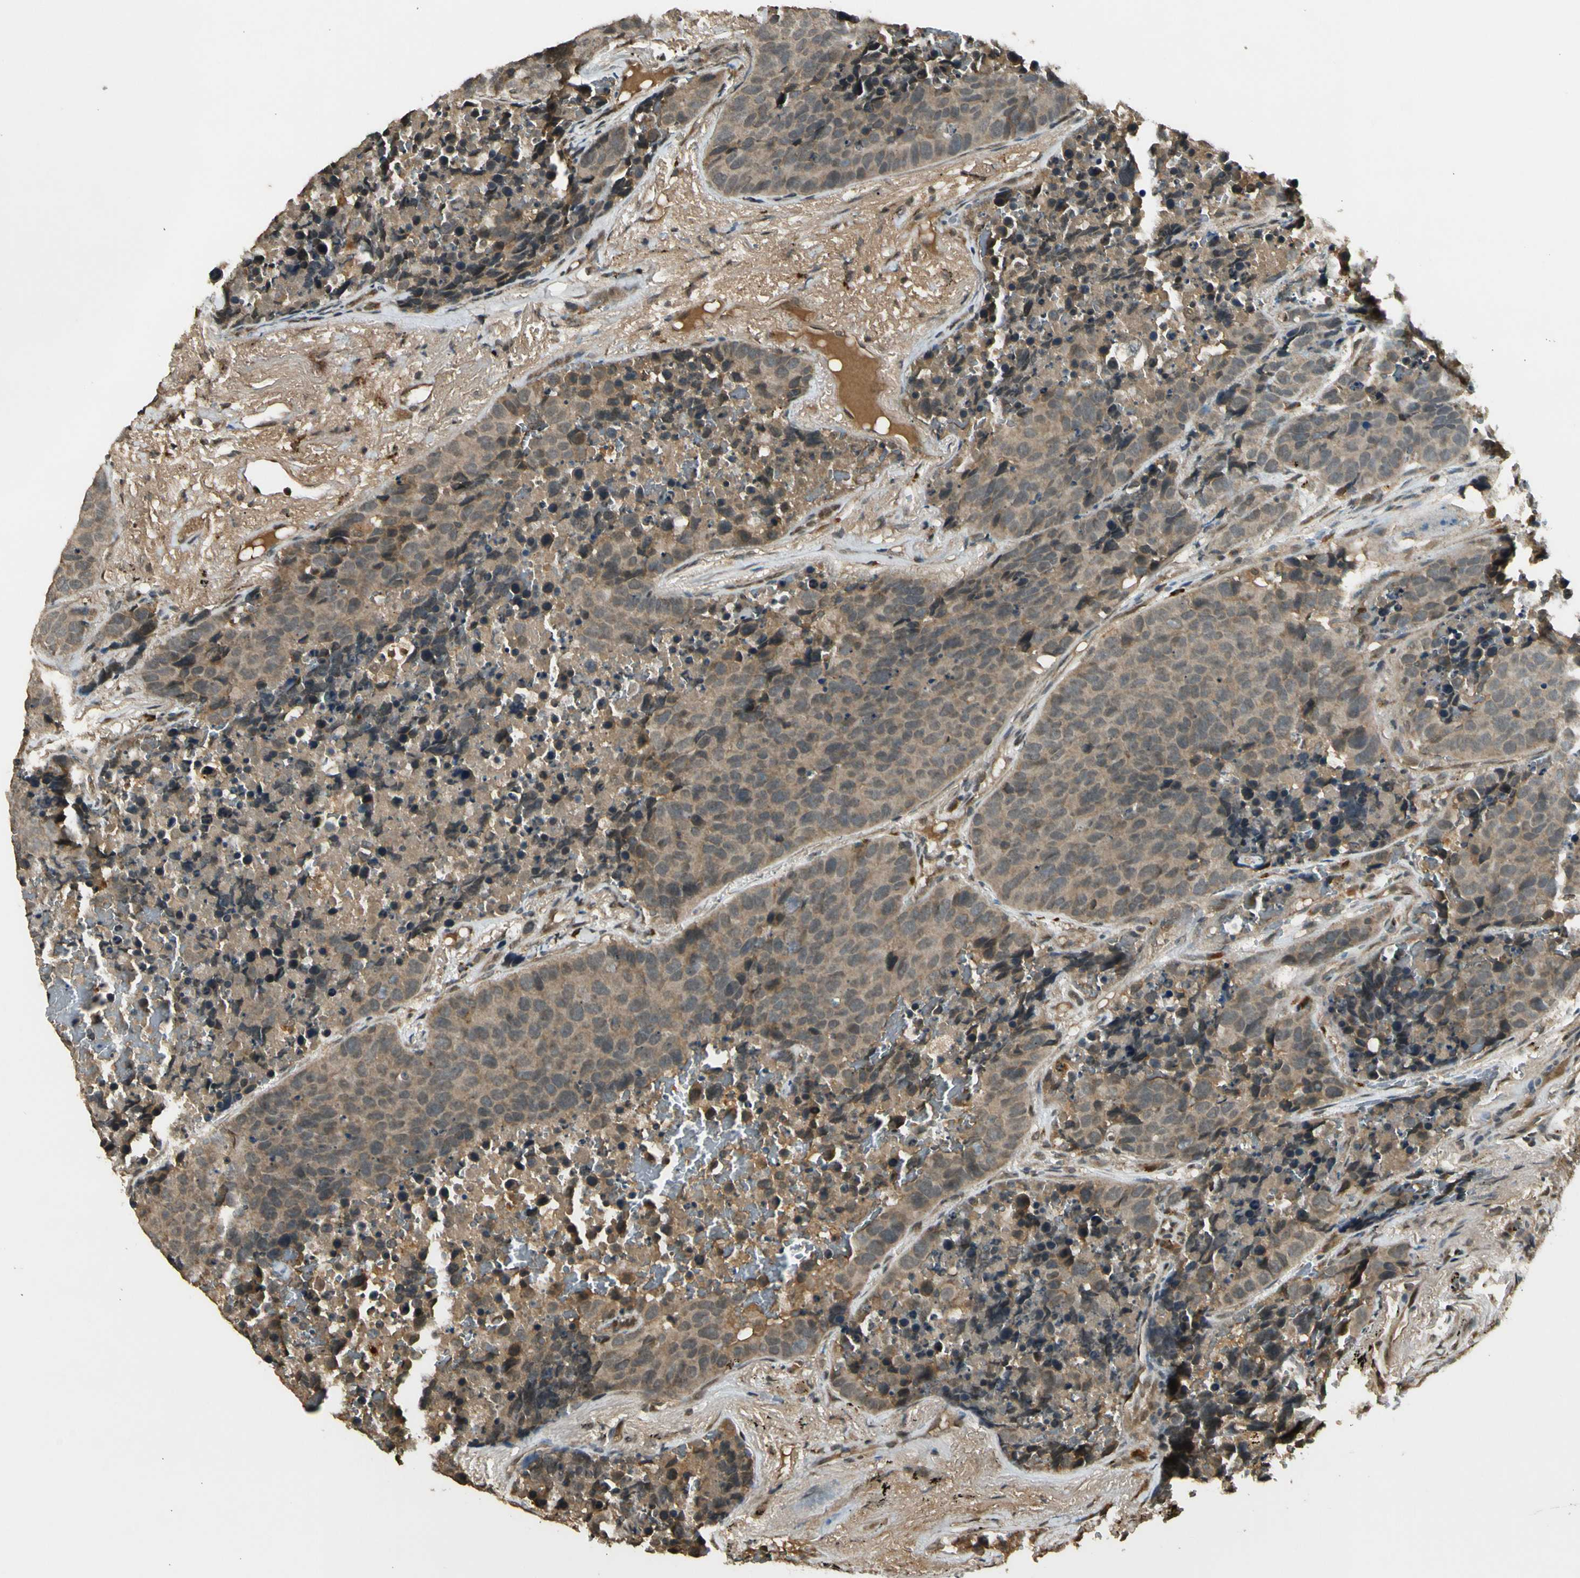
{"staining": {"intensity": "weak", "quantity": ">75%", "location": "cytoplasmic/membranous"}, "tissue": "carcinoid", "cell_type": "Tumor cells", "image_type": "cancer", "snomed": [{"axis": "morphology", "description": "Carcinoid, malignant, NOS"}, {"axis": "topography", "description": "Lung"}], "caption": "Carcinoid tissue reveals weak cytoplasmic/membranous staining in approximately >75% of tumor cells, visualized by immunohistochemistry.", "gene": "GMEB2", "patient": {"sex": "male", "age": 60}}